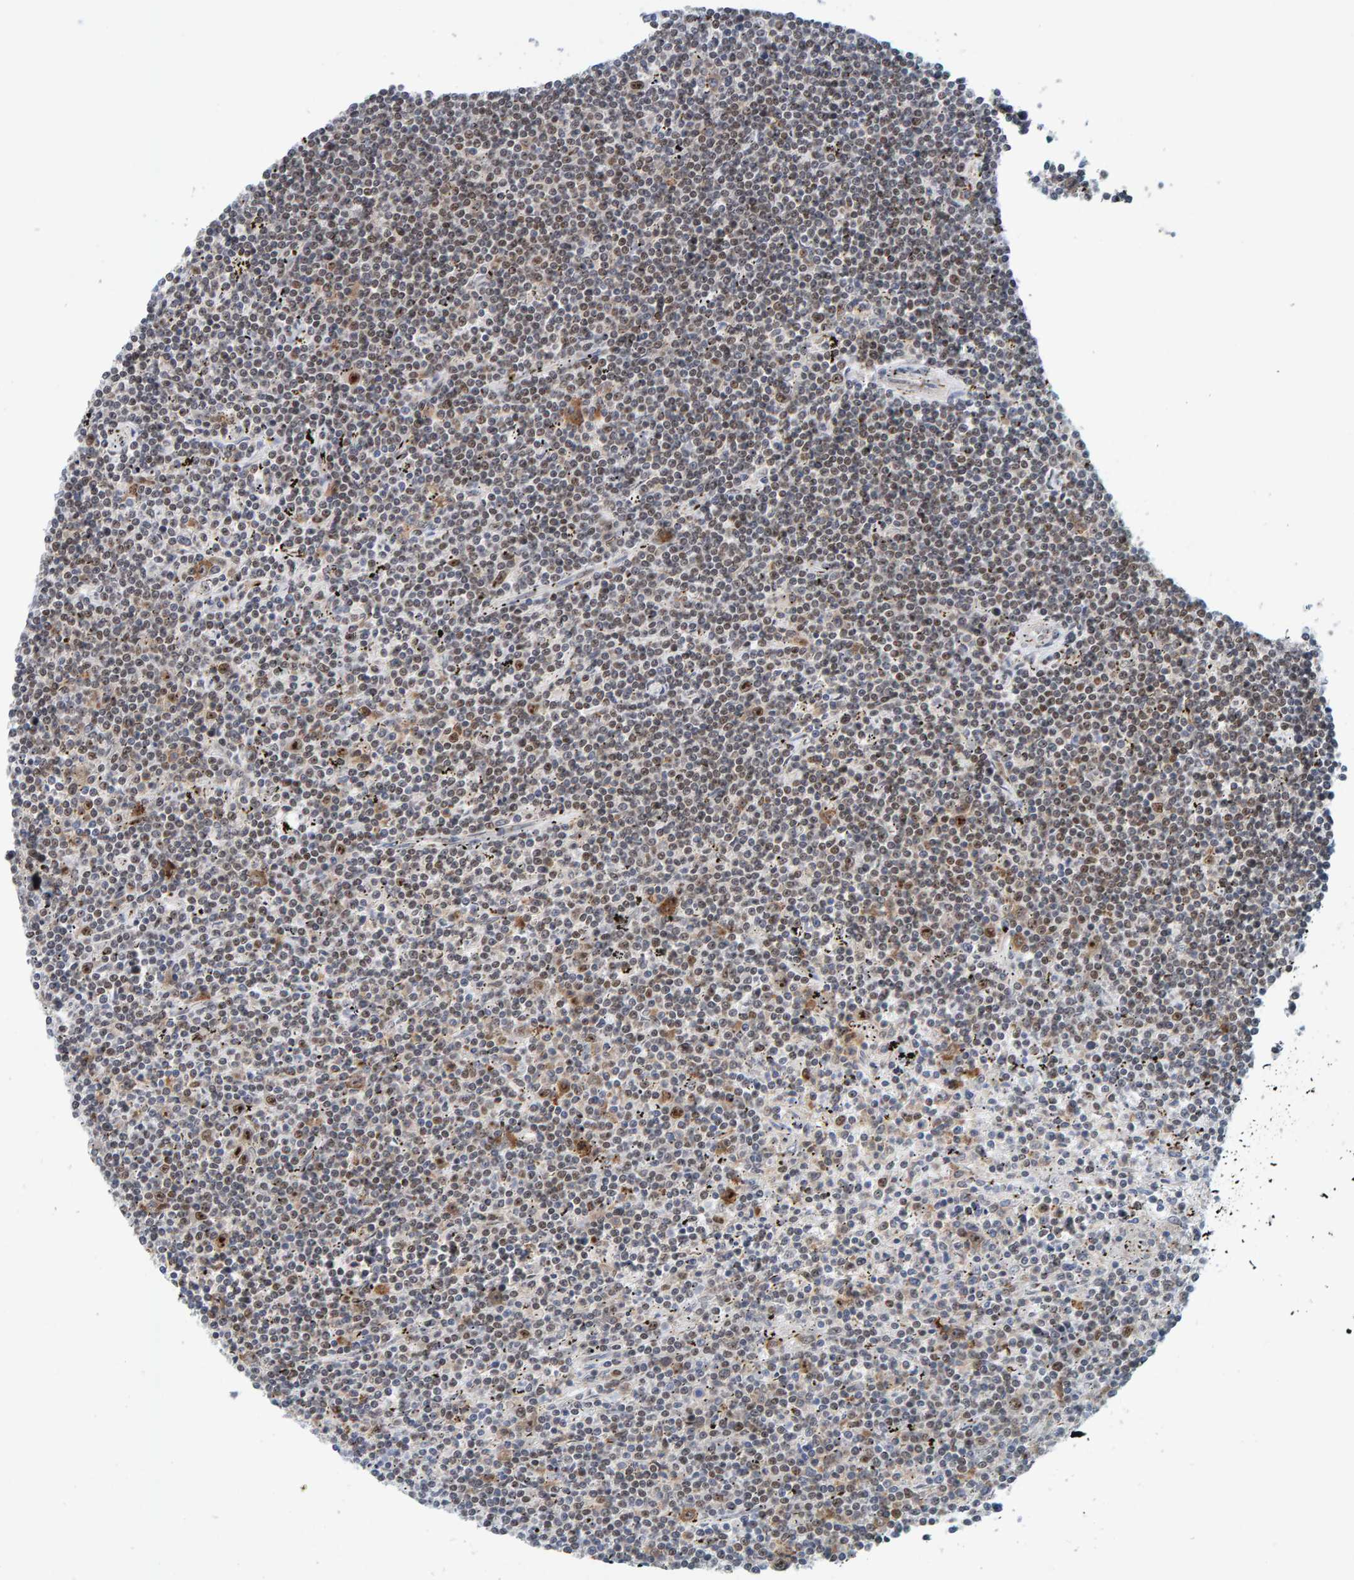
{"staining": {"intensity": "weak", "quantity": ">75%", "location": "nuclear"}, "tissue": "lymphoma", "cell_type": "Tumor cells", "image_type": "cancer", "snomed": [{"axis": "morphology", "description": "Malignant lymphoma, non-Hodgkin's type, Low grade"}, {"axis": "topography", "description": "Spleen"}], "caption": "Immunohistochemistry (IHC) (DAB) staining of human lymphoma displays weak nuclear protein positivity in about >75% of tumor cells. (DAB (3,3'-diaminobenzidine) IHC with brightfield microscopy, high magnification).", "gene": "POLR1E", "patient": {"sex": "male", "age": 76}}